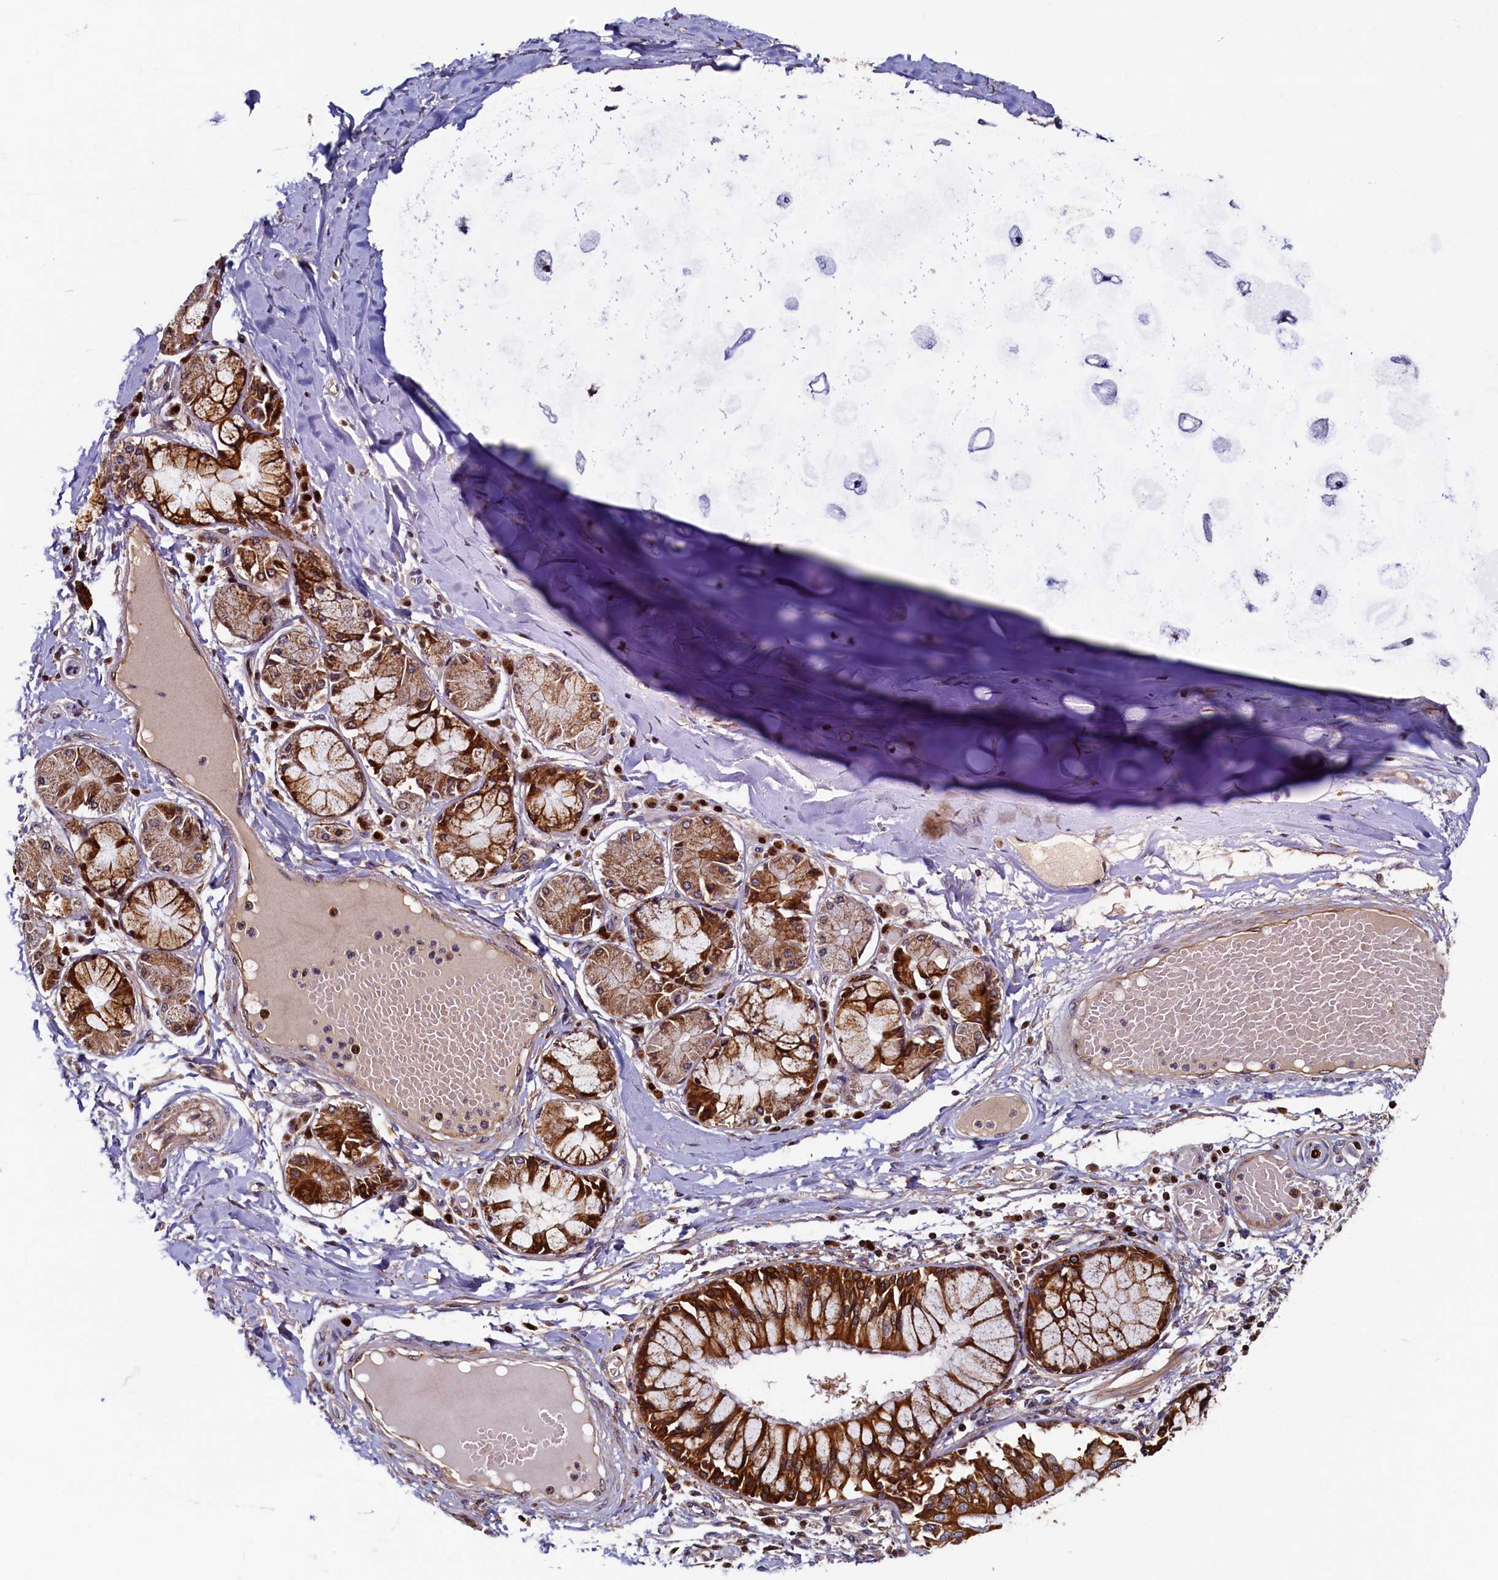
{"staining": {"intensity": "strong", "quantity": "25%-75%", "location": "cytoplasmic/membranous,nuclear"}, "tissue": "adipose tissue", "cell_type": "Adipocytes", "image_type": "normal", "snomed": [{"axis": "morphology", "description": "Normal tissue, NOS"}, {"axis": "topography", "description": "Cartilage tissue"}, {"axis": "topography", "description": "Bronchus"}, {"axis": "topography", "description": "Lung"}, {"axis": "topography", "description": "Peripheral nerve tissue"}], "caption": "An immunohistochemistry histopathology image of benign tissue is shown. Protein staining in brown shows strong cytoplasmic/membranous,nuclear positivity in adipose tissue within adipocytes.", "gene": "NCKAP5L", "patient": {"sex": "female", "age": 49}}